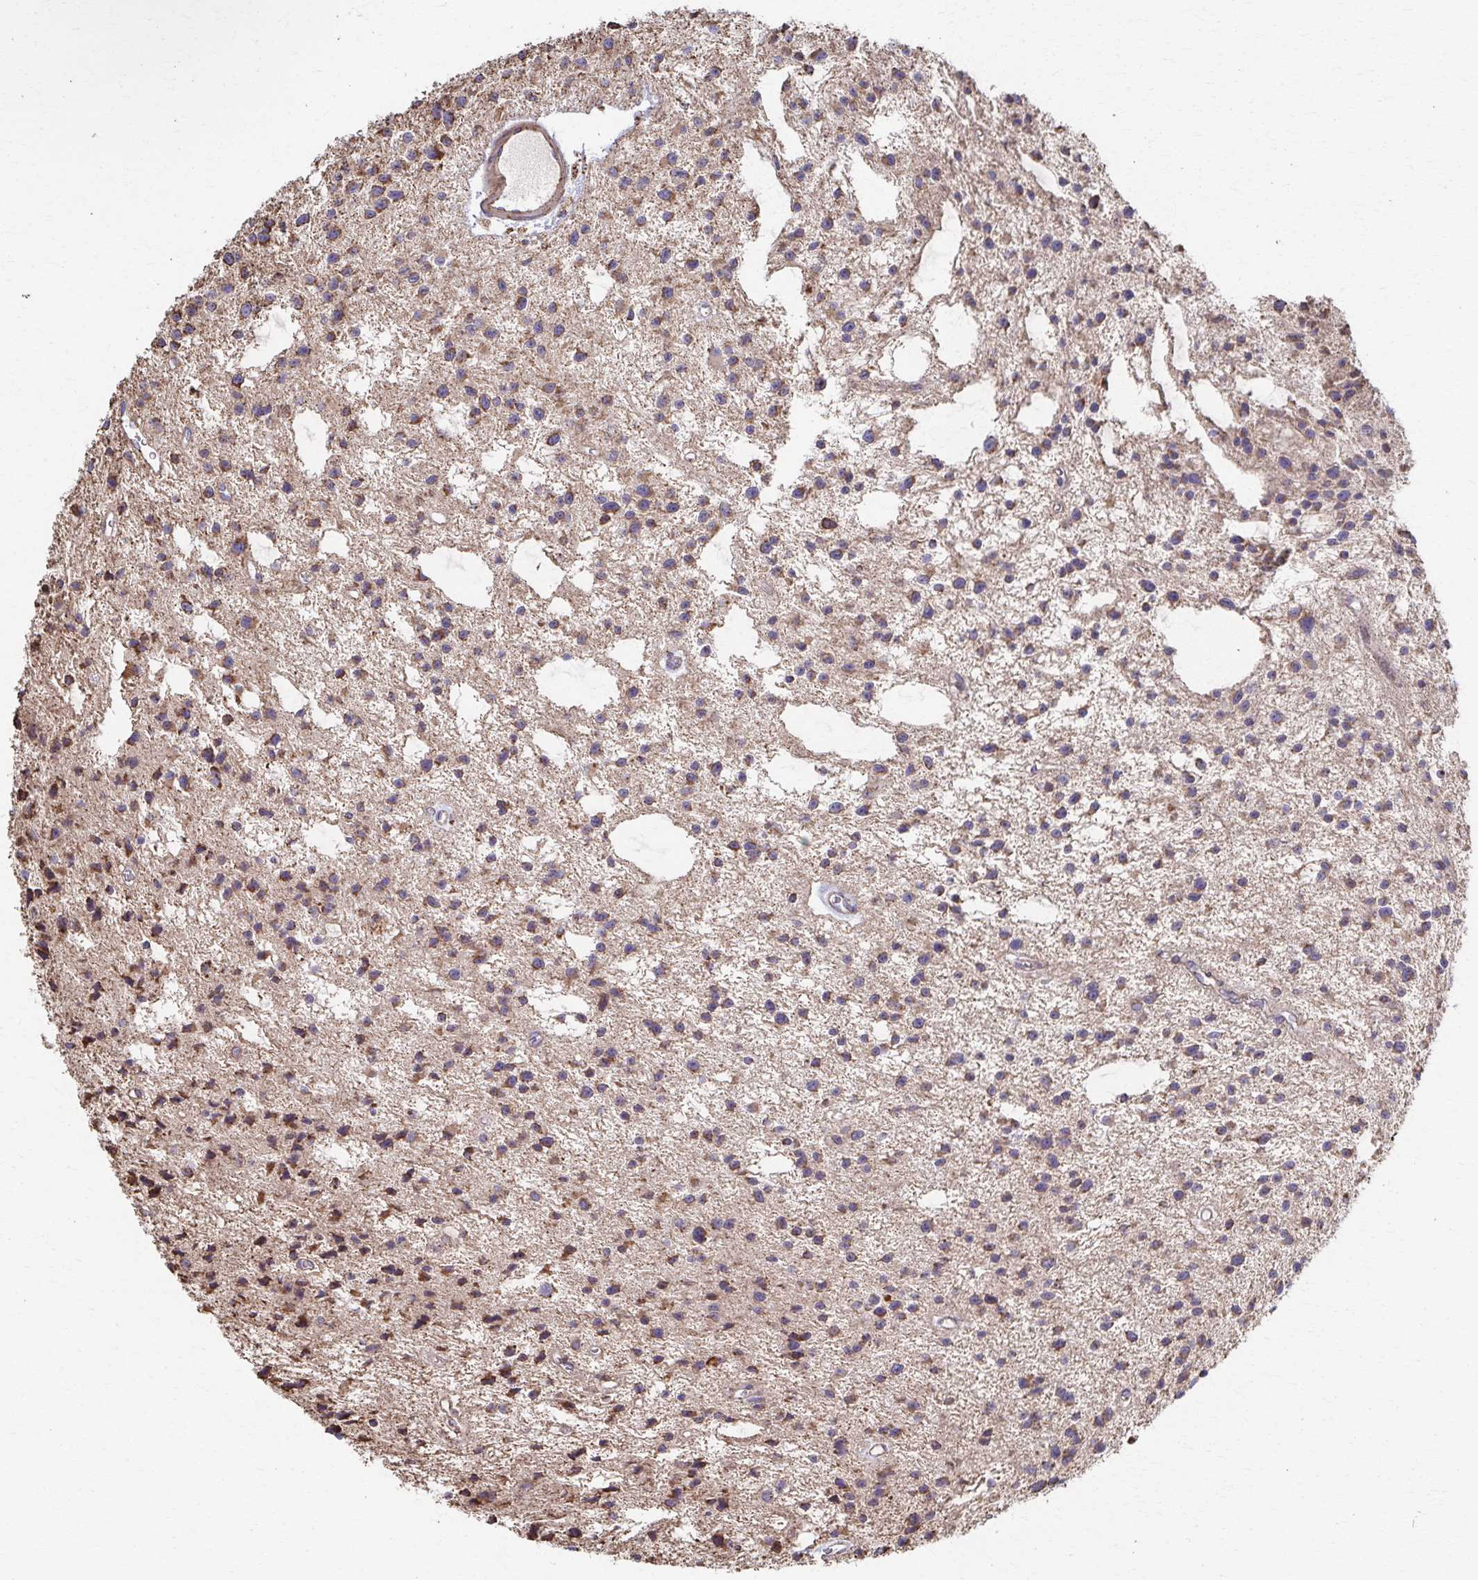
{"staining": {"intensity": "moderate", "quantity": "25%-75%", "location": "cytoplasmic/membranous"}, "tissue": "glioma", "cell_type": "Tumor cells", "image_type": "cancer", "snomed": [{"axis": "morphology", "description": "Glioma, malignant, Low grade"}, {"axis": "topography", "description": "Brain"}], "caption": "Low-grade glioma (malignant) stained for a protein displays moderate cytoplasmic/membranous positivity in tumor cells. Using DAB (3,3'-diaminobenzidine) (brown) and hematoxylin (blue) stains, captured at high magnification using brightfield microscopy.", "gene": "SAT1", "patient": {"sex": "male", "age": 43}}